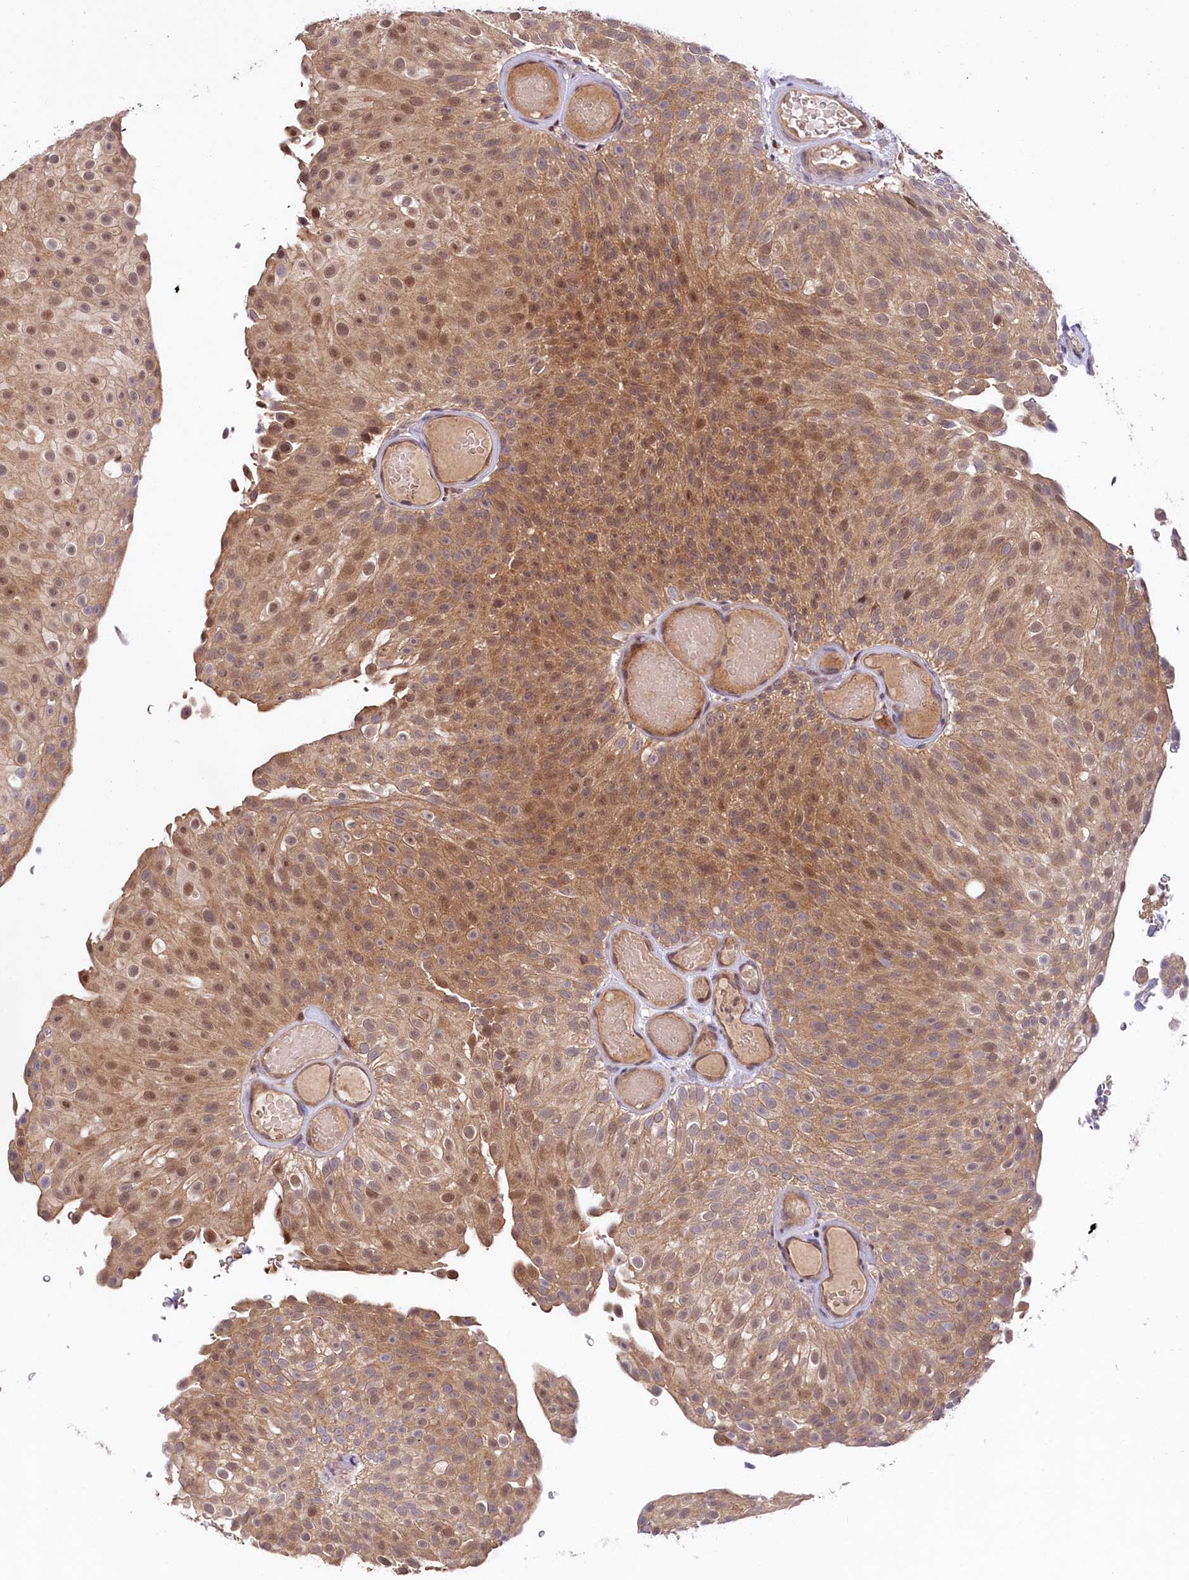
{"staining": {"intensity": "moderate", "quantity": ">75%", "location": "cytoplasmic/membranous,nuclear"}, "tissue": "urothelial cancer", "cell_type": "Tumor cells", "image_type": "cancer", "snomed": [{"axis": "morphology", "description": "Urothelial carcinoma, Low grade"}, {"axis": "topography", "description": "Urinary bladder"}], "caption": "Immunohistochemistry (IHC) image of human urothelial cancer stained for a protein (brown), which exhibits medium levels of moderate cytoplasmic/membranous and nuclear positivity in approximately >75% of tumor cells.", "gene": "UBE3A", "patient": {"sex": "male", "age": 78}}